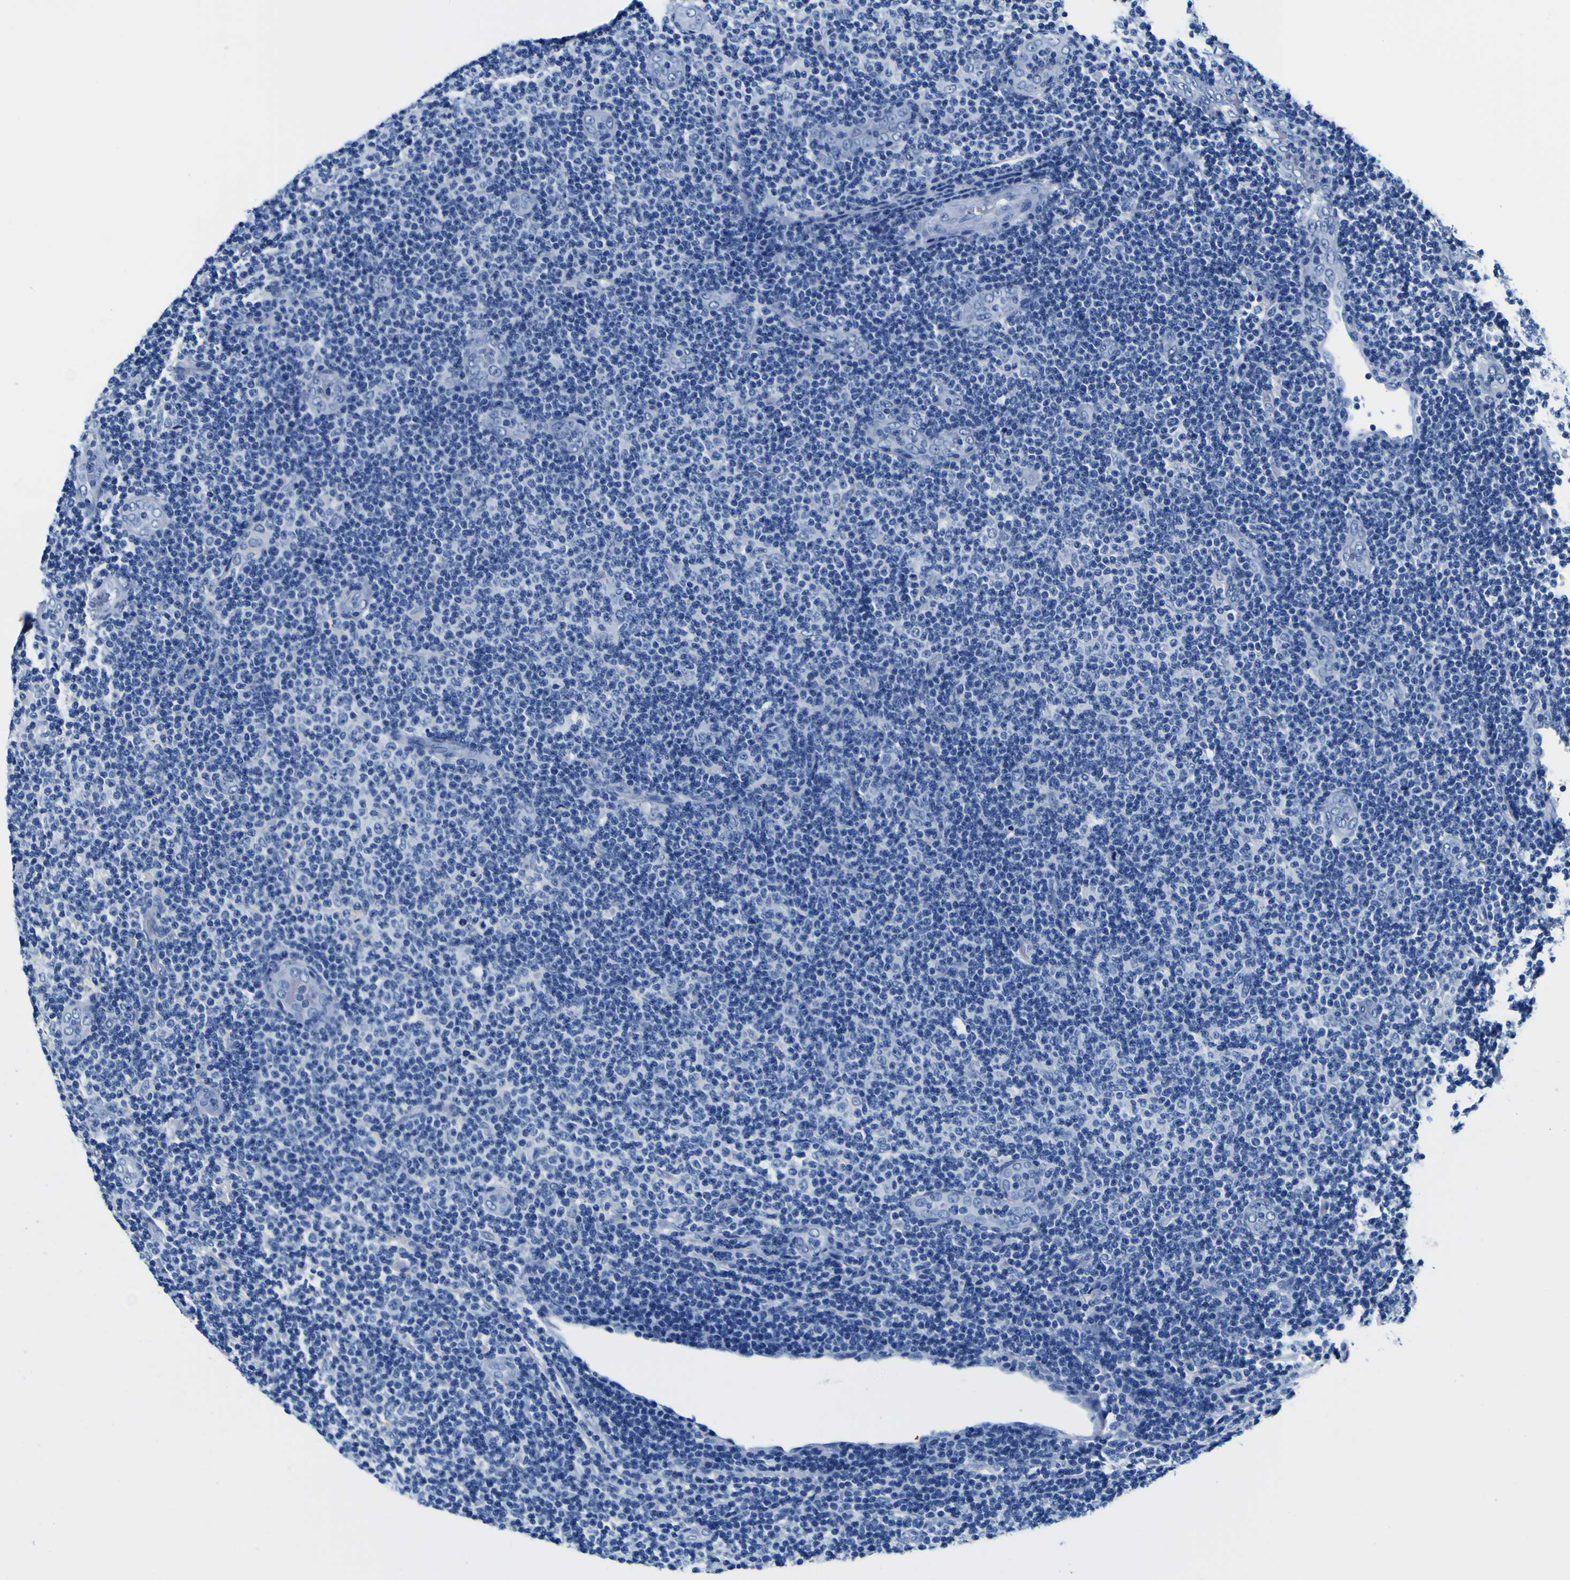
{"staining": {"intensity": "negative", "quantity": "none", "location": "none"}, "tissue": "lymphoma", "cell_type": "Tumor cells", "image_type": "cancer", "snomed": [{"axis": "morphology", "description": "Malignant lymphoma, non-Hodgkin's type, Low grade"}, {"axis": "topography", "description": "Lymph node"}], "caption": "There is no significant positivity in tumor cells of lymphoma.", "gene": "PXDN", "patient": {"sex": "male", "age": 83}}